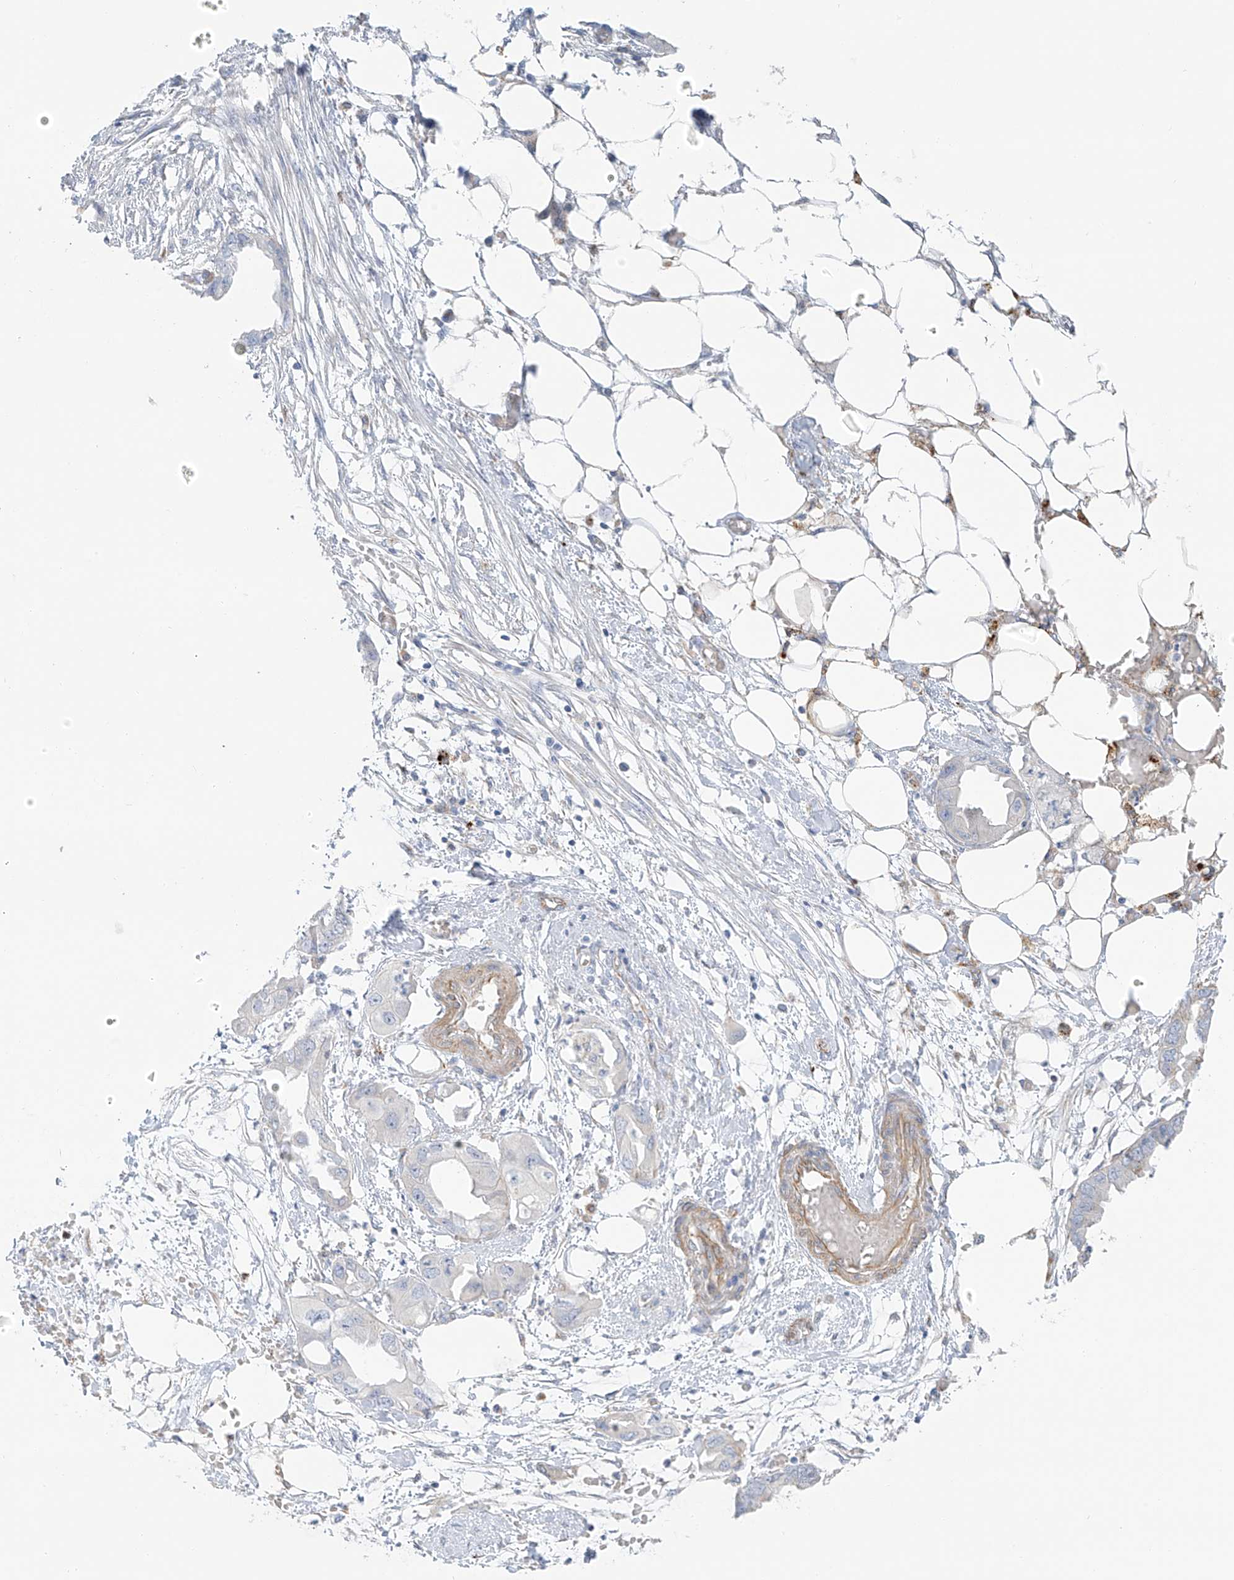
{"staining": {"intensity": "negative", "quantity": "none", "location": "none"}, "tissue": "endometrial cancer", "cell_type": "Tumor cells", "image_type": "cancer", "snomed": [{"axis": "morphology", "description": "Adenocarcinoma, NOS"}, {"axis": "morphology", "description": "Adenocarcinoma, metastatic, NOS"}, {"axis": "topography", "description": "Adipose tissue"}, {"axis": "topography", "description": "Endometrium"}], "caption": "Endometrial cancer (metastatic adenocarcinoma) was stained to show a protein in brown. There is no significant positivity in tumor cells.", "gene": "TAL2", "patient": {"sex": "female", "age": 67}}